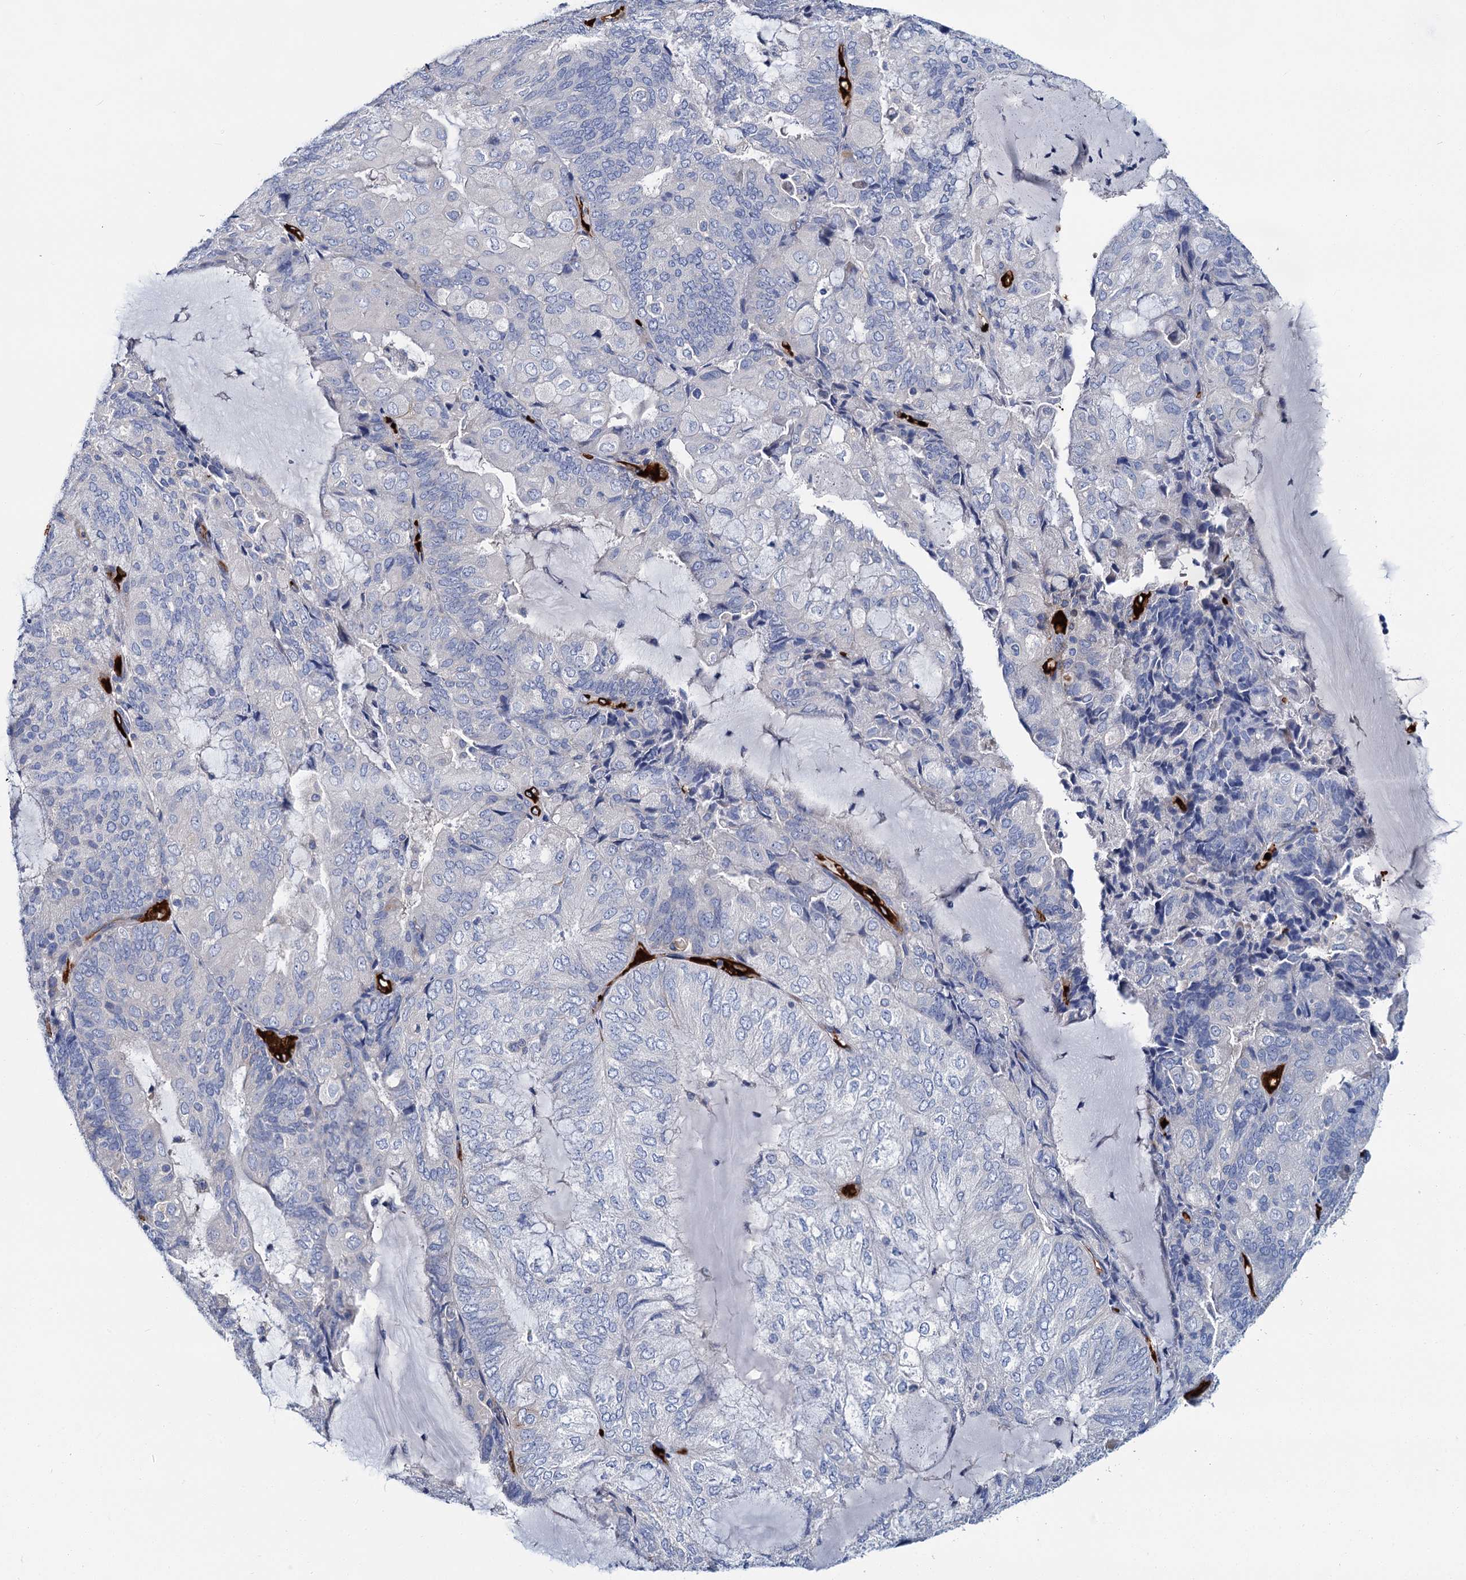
{"staining": {"intensity": "negative", "quantity": "none", "location": "none"}, "tissue": "endometrial cancer", "cell_type": "Tumor cells", "image_type": "cancer", "snomed": [{"axis": "morphology", "description": "Adenocarcinoma, NOS"}, {"axis": "topography", "description": "Endometrium"}], "caption": "Immunohistochemistry of endometrial cancer exhibits no expression in tumor cells.", "gene": "ATG2A", "patient": {"sex": "female", "age": 81}}